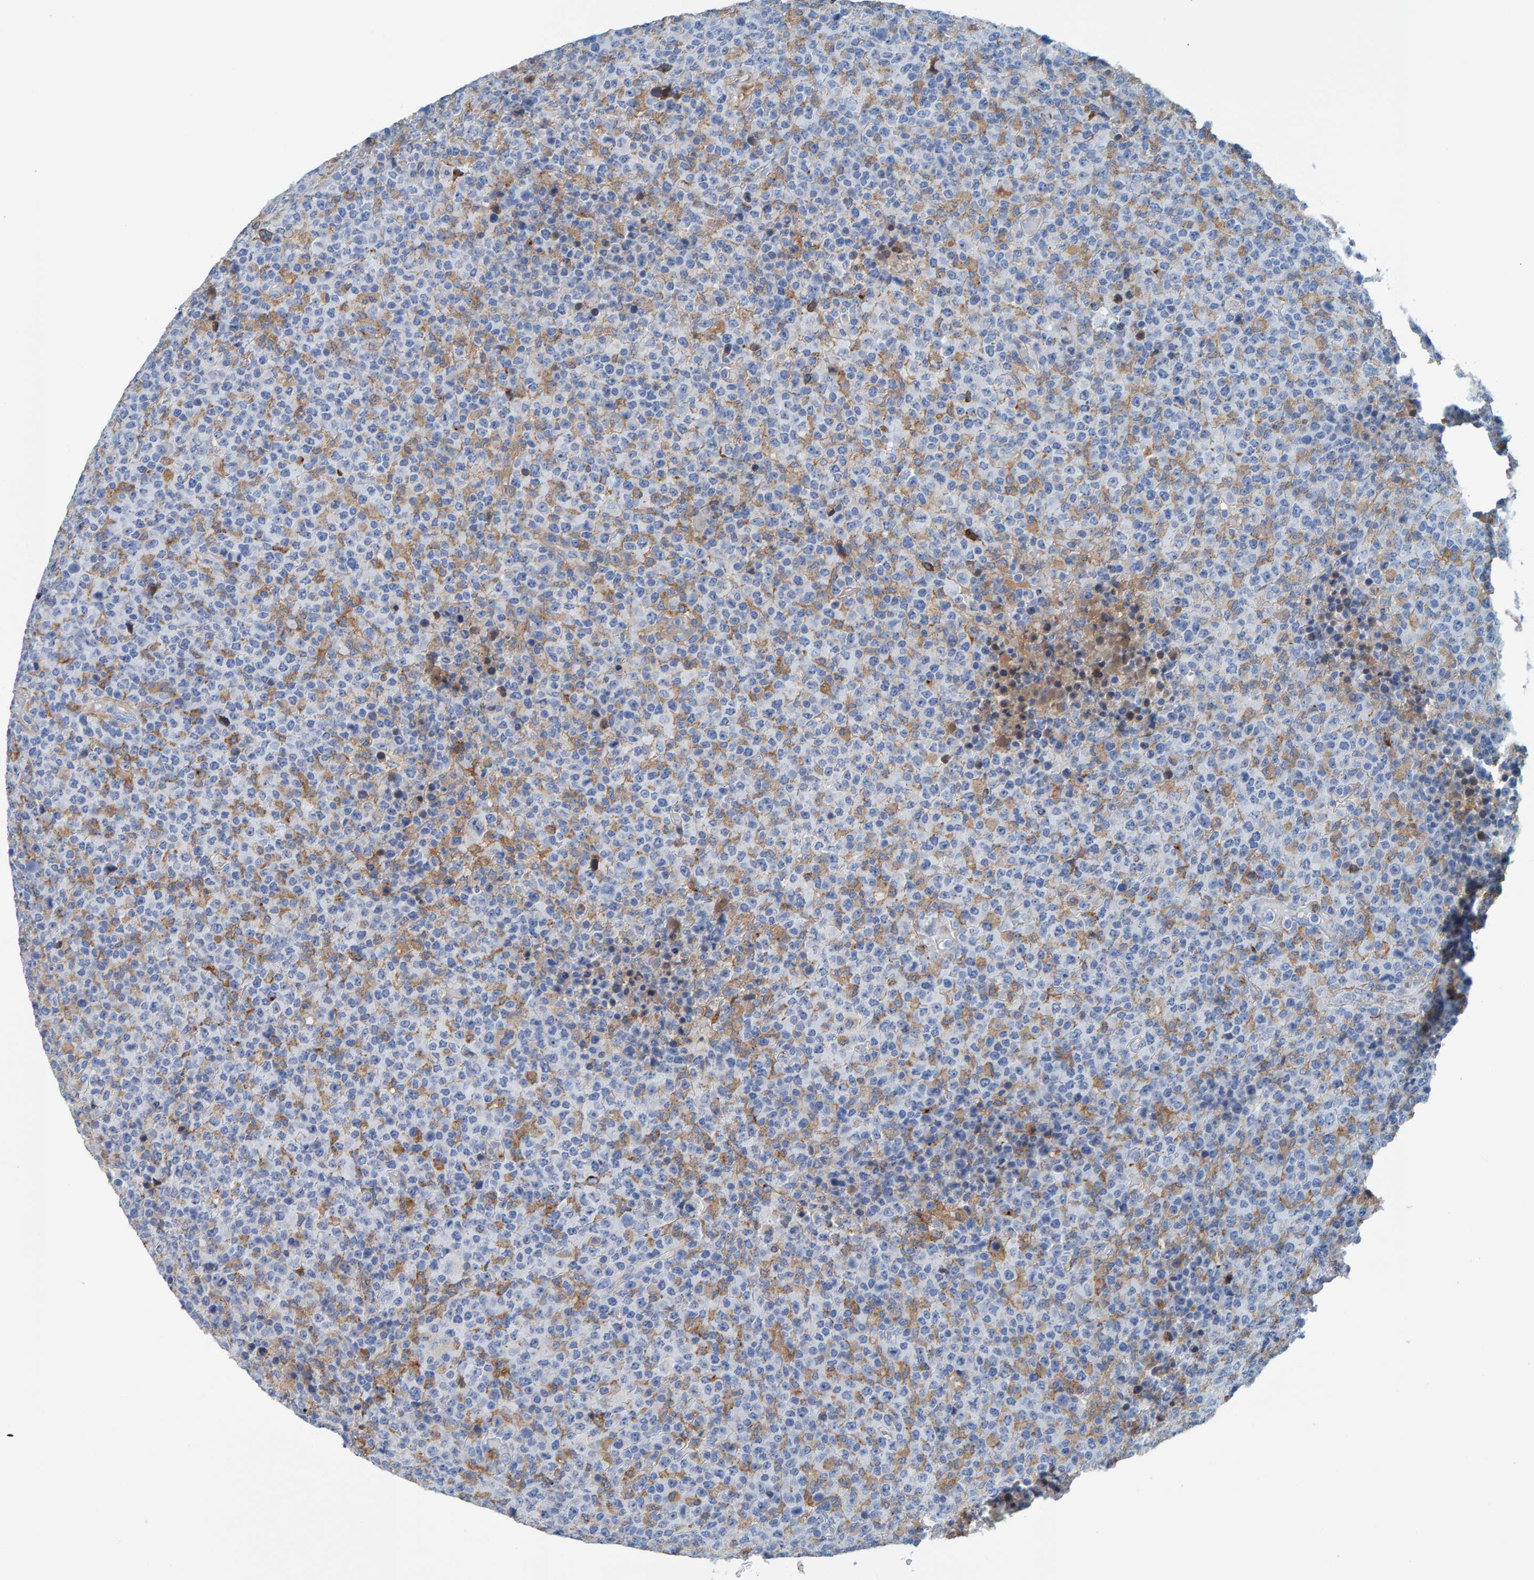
{"staining": {"intensity": "negative", "quantity": "none", "location": "none"}, "tissue": "lymphoma", "cell_type": "Tumor cells", "image_type": "cancer", "snomed": [{"axis": "morphology", "description": "Malignant lymphoma, non-Hodgkin's type, High grade"}, {"axis": "topography", "description": "Lymph node"}], "caption": "An image of human lymphoma is negative for staining in tumor cells.", "gene": "LRP1", "patient": {"sex": "male", "age": 13}}